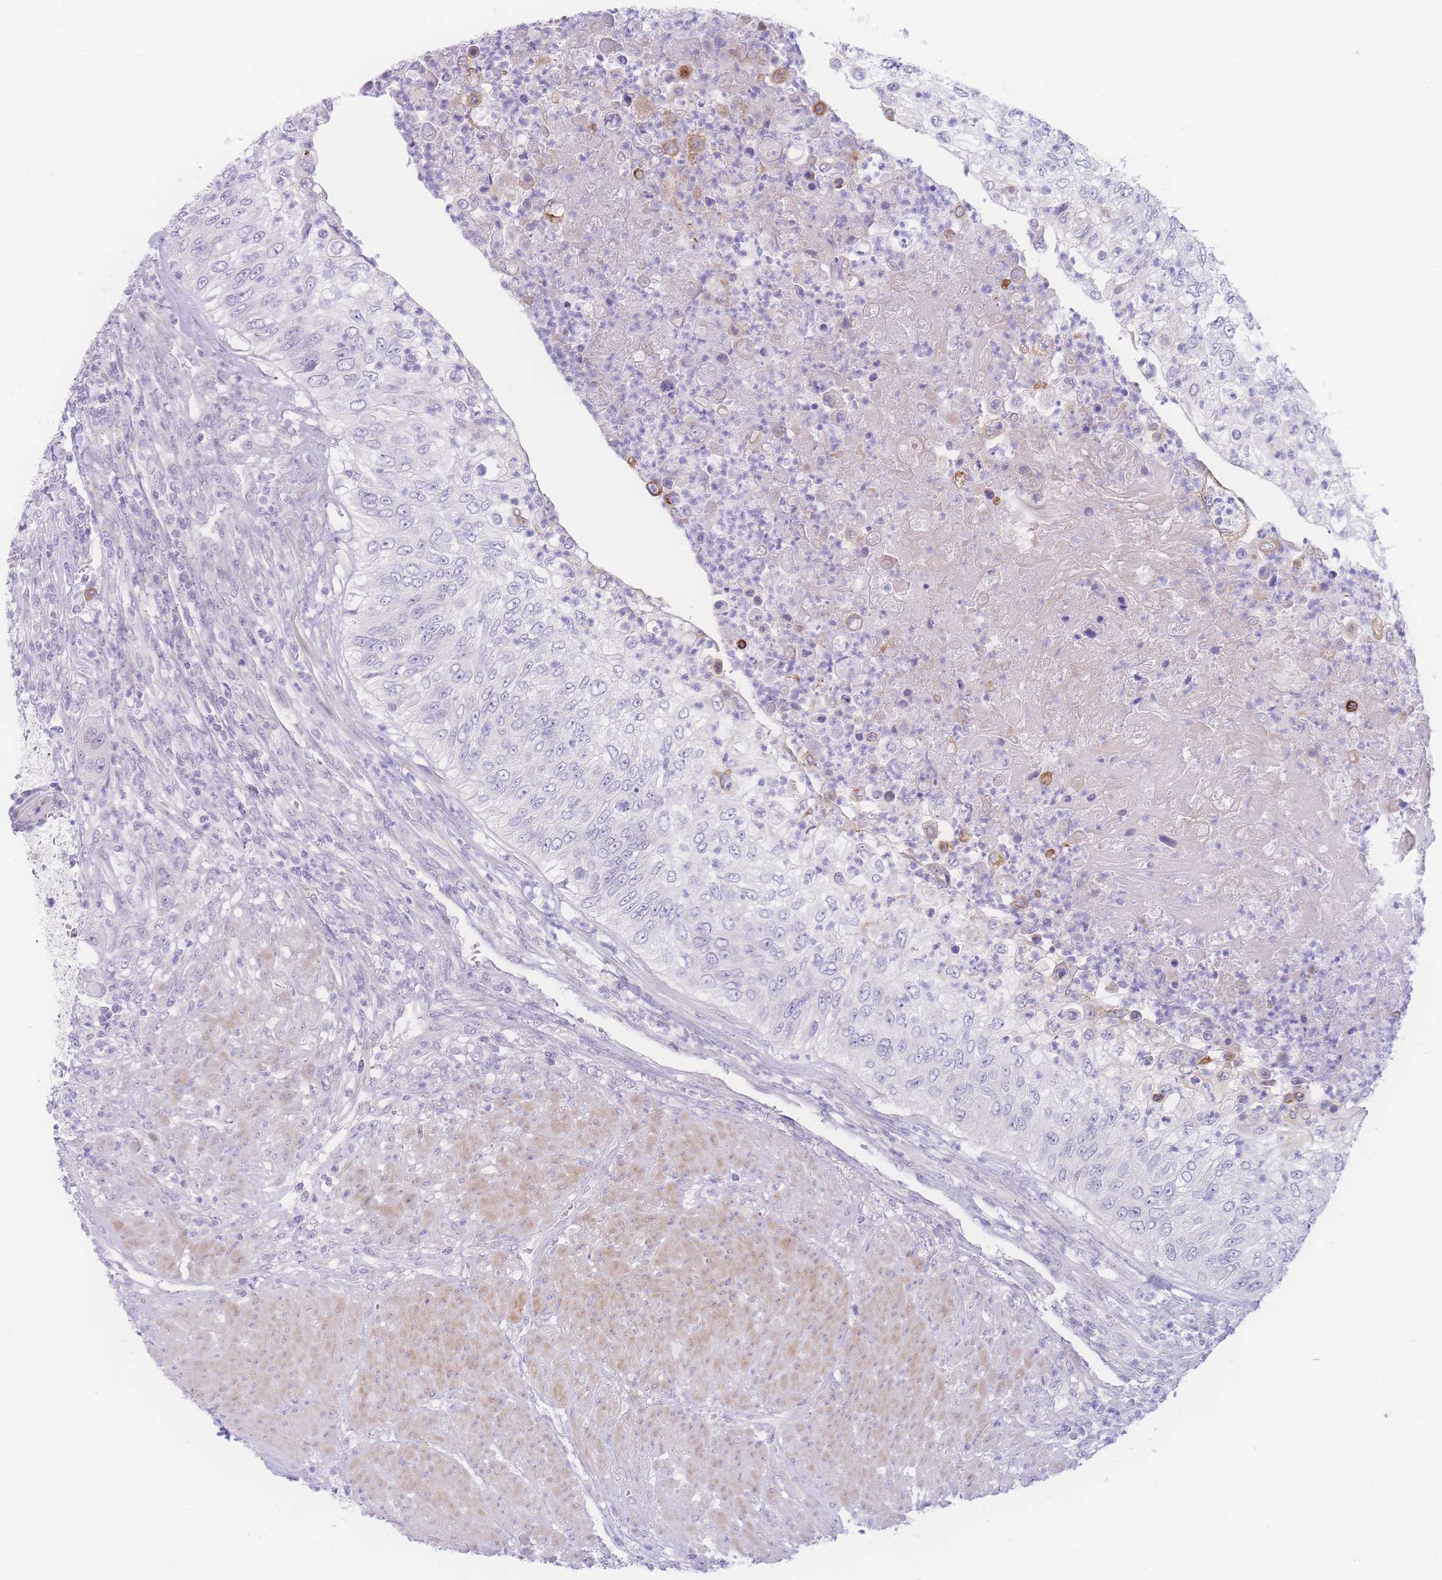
{"staining": {"intensity": "negative", "quantity": "none", "location": "none"}, "tissue": "urothelial cancer", "cell_type": "Tumor cells", "image_type": "cancer", "snomed": [{"axis": "morphology", "description": "Urothelial carcinoma, High grade"}, {"axis": "topography", "description": "Urinary bladder"}], "caption": "The IHC micrograph has no significant staining in tumor cells of urothelial cancer tissue.", "gene": "PRSS22", "patient": {"sex": "female", "age": 60}}